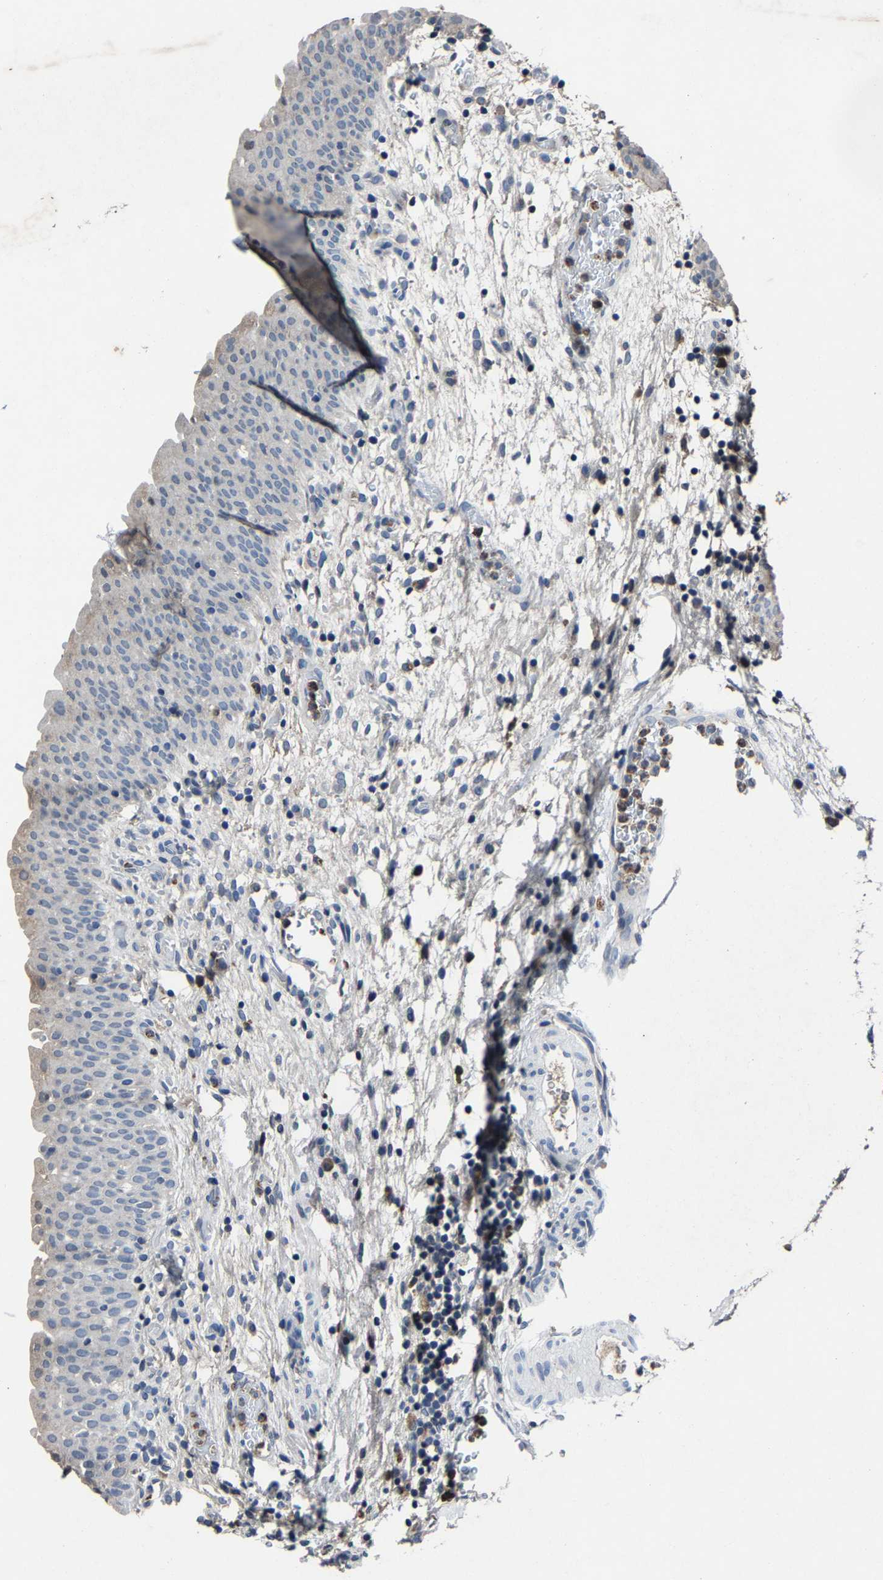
{"staining": {"intensity": "negative", "quantity": "none", "location": "none"}, "tissue": "urinary bladder", "cell_type": "Urothelial cells", "image_type": "normal", "snomed": [{"axis": "morphology", "description": "Normal tissue, NOS"}, {"axis": "topography", "description": "Urinary bladder"}], "caption": "High power microscopy image of an immunohistochemistry (IHC) micrograph of unremarkable urinary bladder, revealing no significant expression in urothelial cells. (Brightfield microscopy of DAB immunohistochemistry (IHC) at high magnification).", "gene": "PCNX2", "patient": {"sex": "male", "age": 37}}